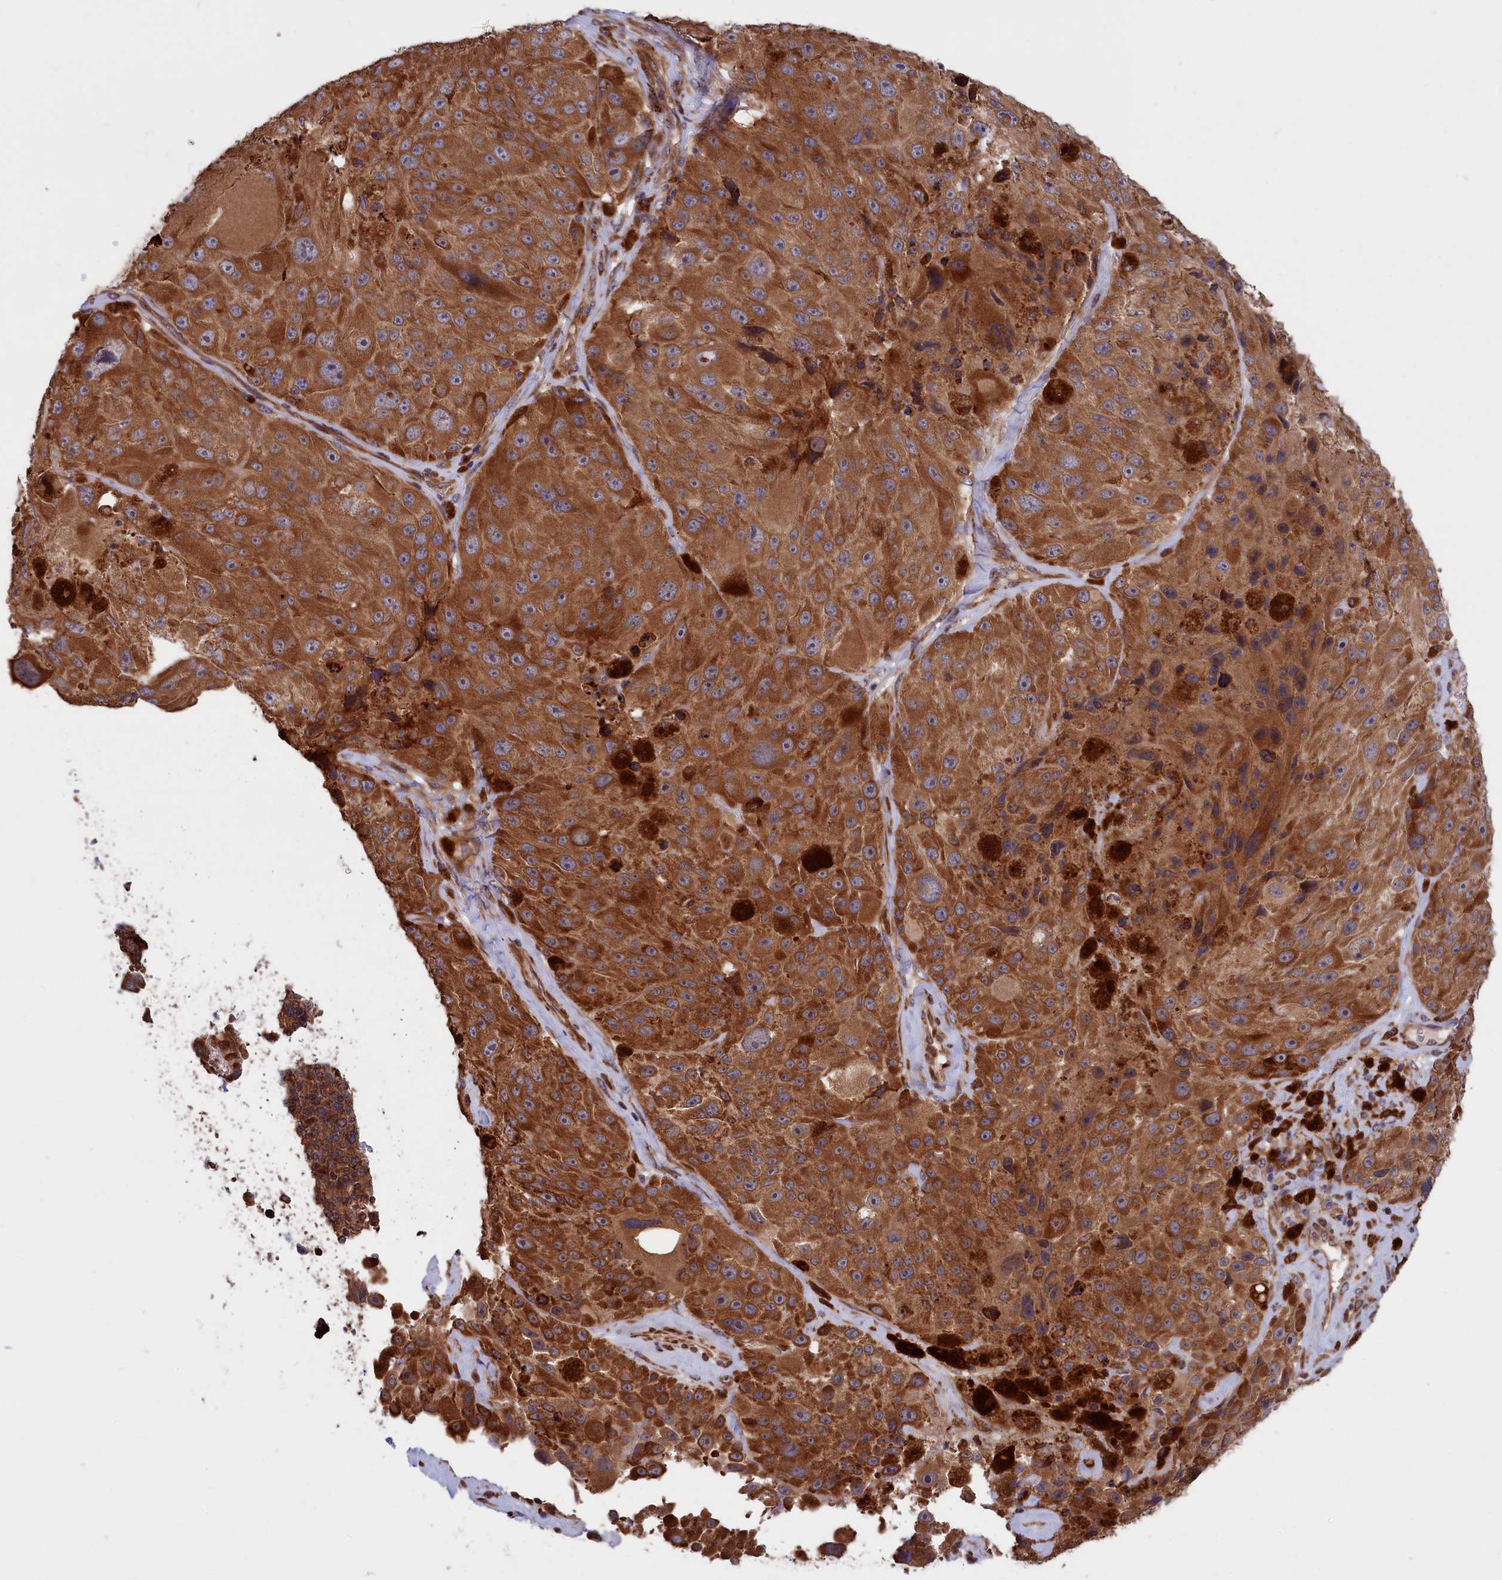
{"staining": {"intensity": "moderate", "quantity": ">75%", "location": "cytoplasmic/membranous"}, "tissue": "melanoma", "cell_type": "Tumor cells", "image_type": "cancer", "snomed": [{"axis": "morphology", "description": "Malignant melanoma, Metastatic site"}, {"axis": "topography", "description": "Lymph node"}], "caption": "Protein analysis of melanoma tissue shows moderate cytoplasmic/membranous positivity in about >75% of tumor cells.", "gene": "PLA2G4C", "patient": {"sex": "male", "age": 62}}